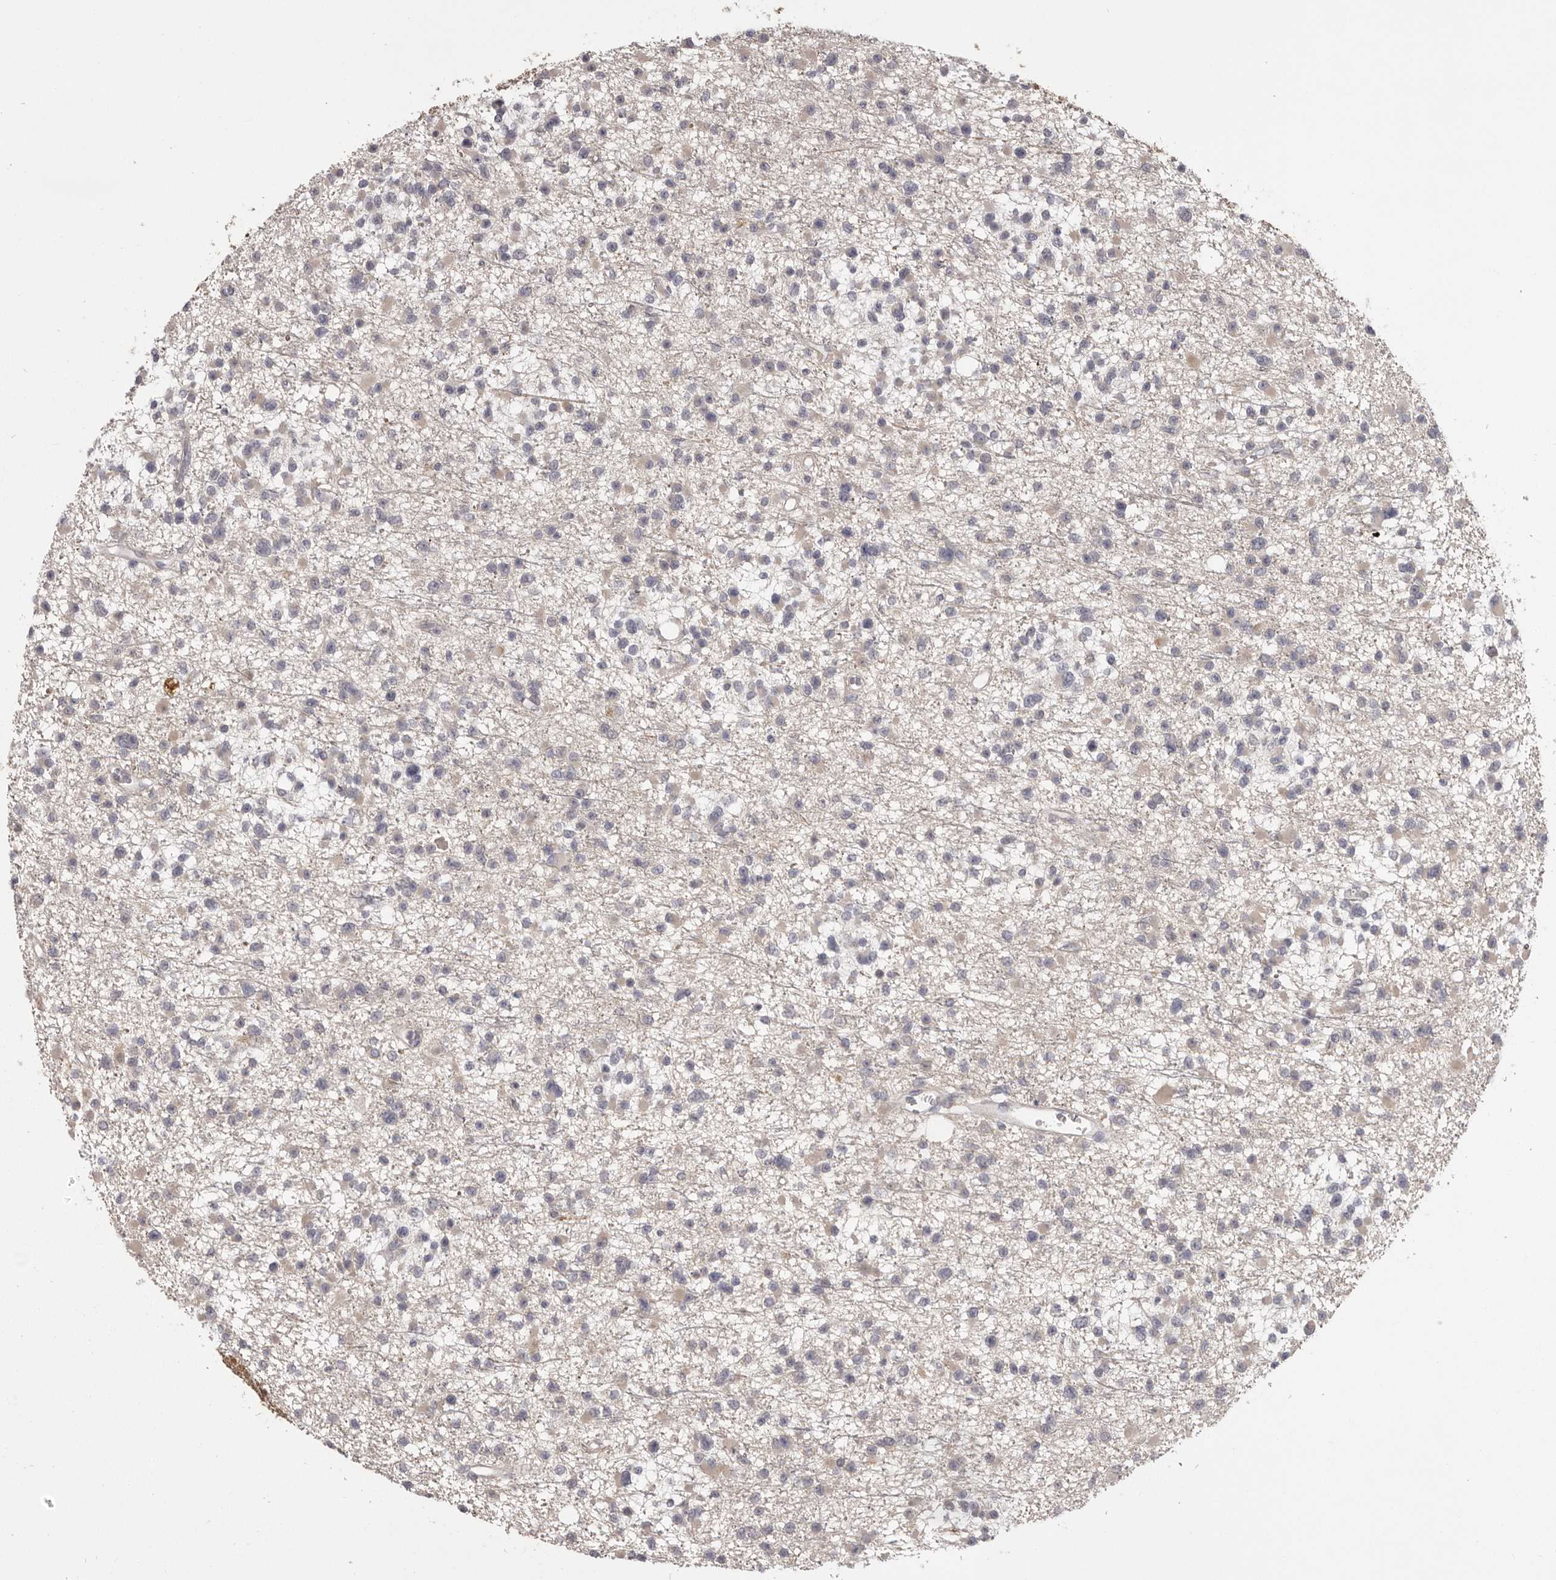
{"staining": {"intensity": "weak", "quantity": "<25%", "location": "cytoplasmic/membranous"}, "tissue": "glioma", "cell_type": "Tumor cells", "image_type": "cancer", "snomed": [{"axis": "morphology", "description": "Glioma, malignant, Low grade"}, {"axis": "topography", "description": "Brain"}], "caption": "Image shows no protein expression in tumor cells of malignant glioma (low-grade) tissue.", "gene": "MDH1", "patient": {"sex": "female", "age": 22}}